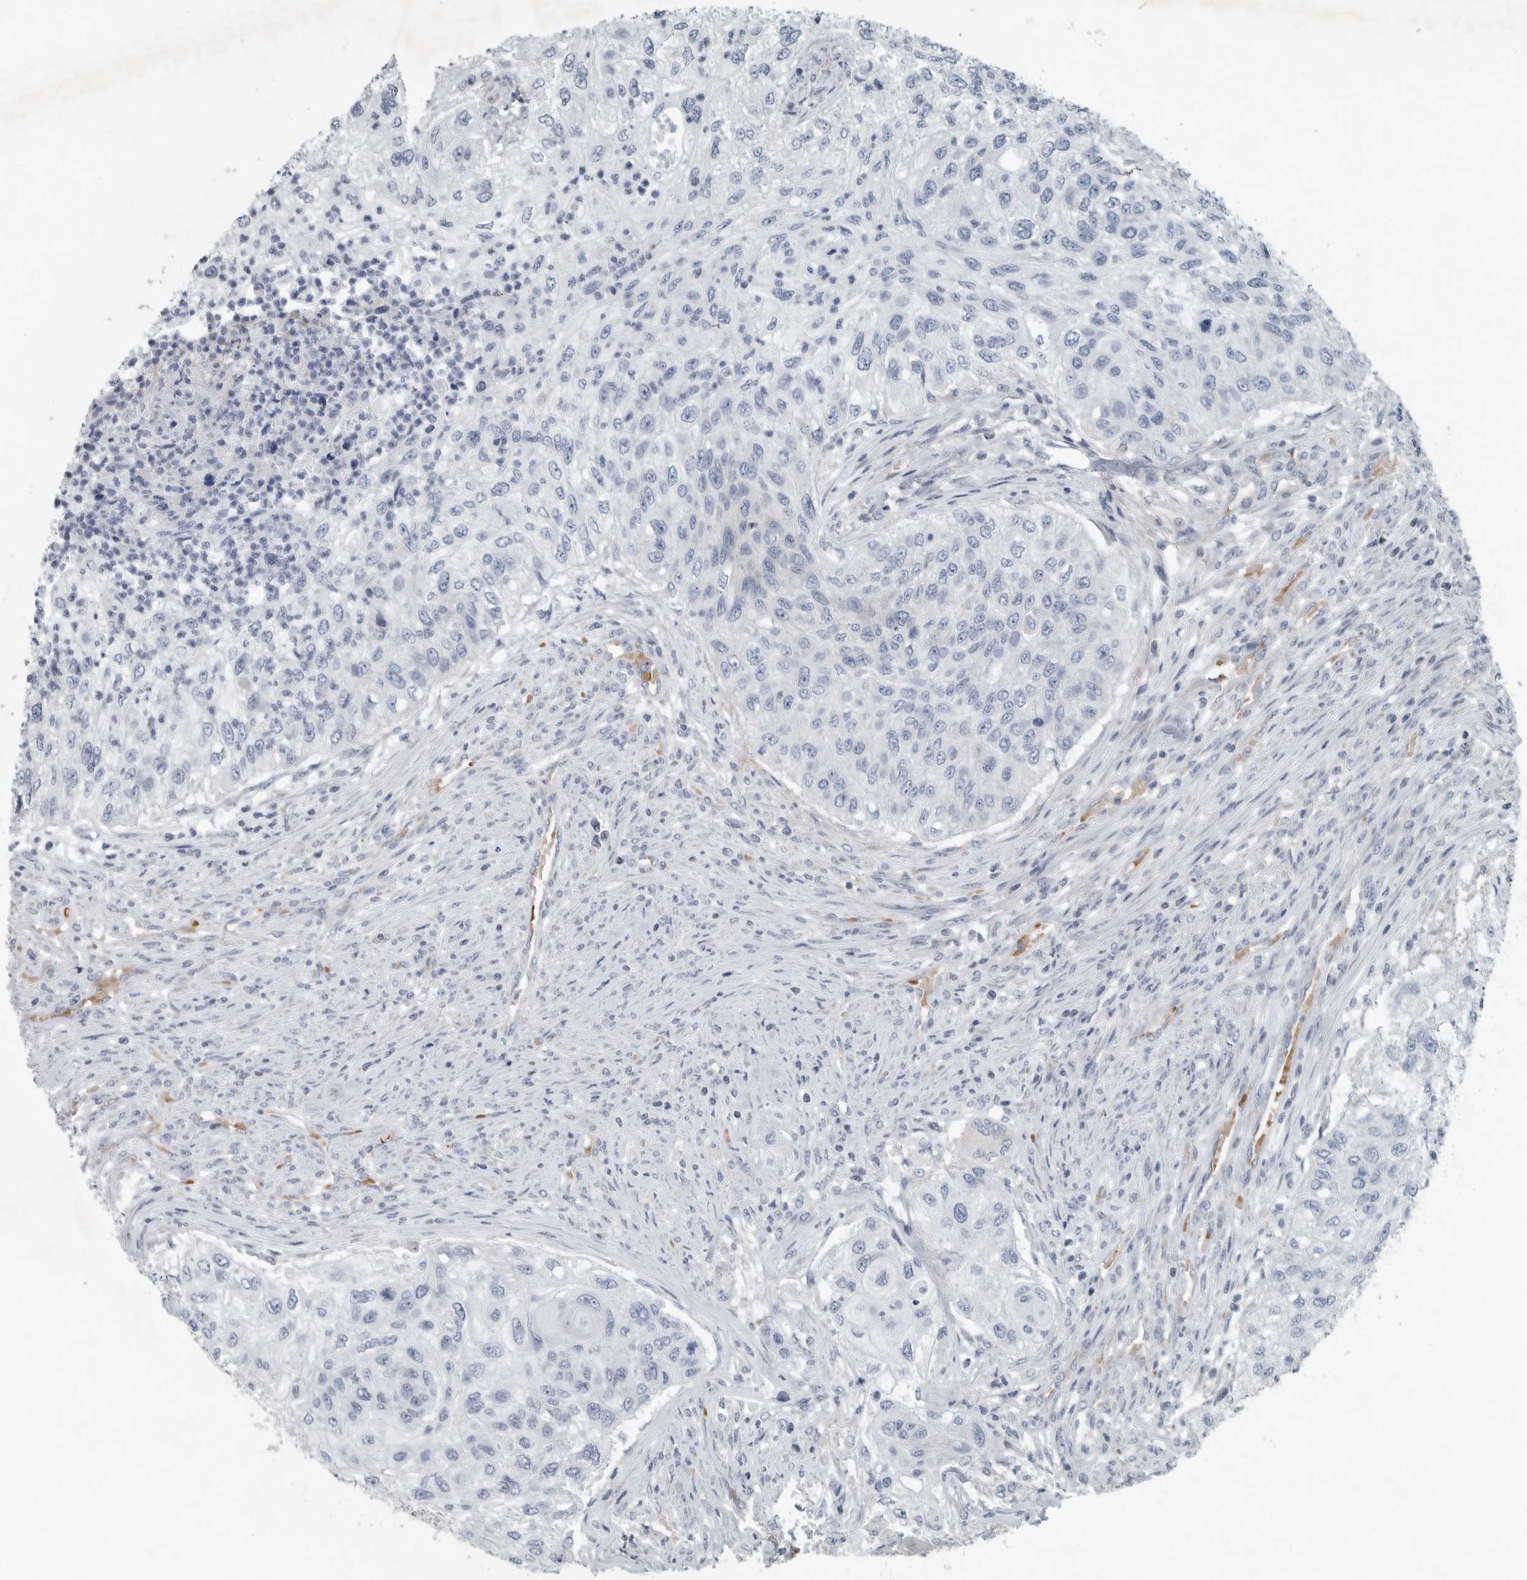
{"staining": {"intensity": "negative", "quantity": "none", "location": "none"}, "tissue": "urothelial cancer", "cell_type": "Tumor cells", "image_type": "cancer", "snomed": [{"axis": "morphology", "description": "Urothelial carcinoma, High grade"}, {"axis": "topography", "description": "Urinary bladder"}], "caption": "The photomicrograph shows no significant staining in tumor cells of high-grade urothelial carcinoma.", "gene": "MPP3", "patient": {"sex": "female", "age": 60}}